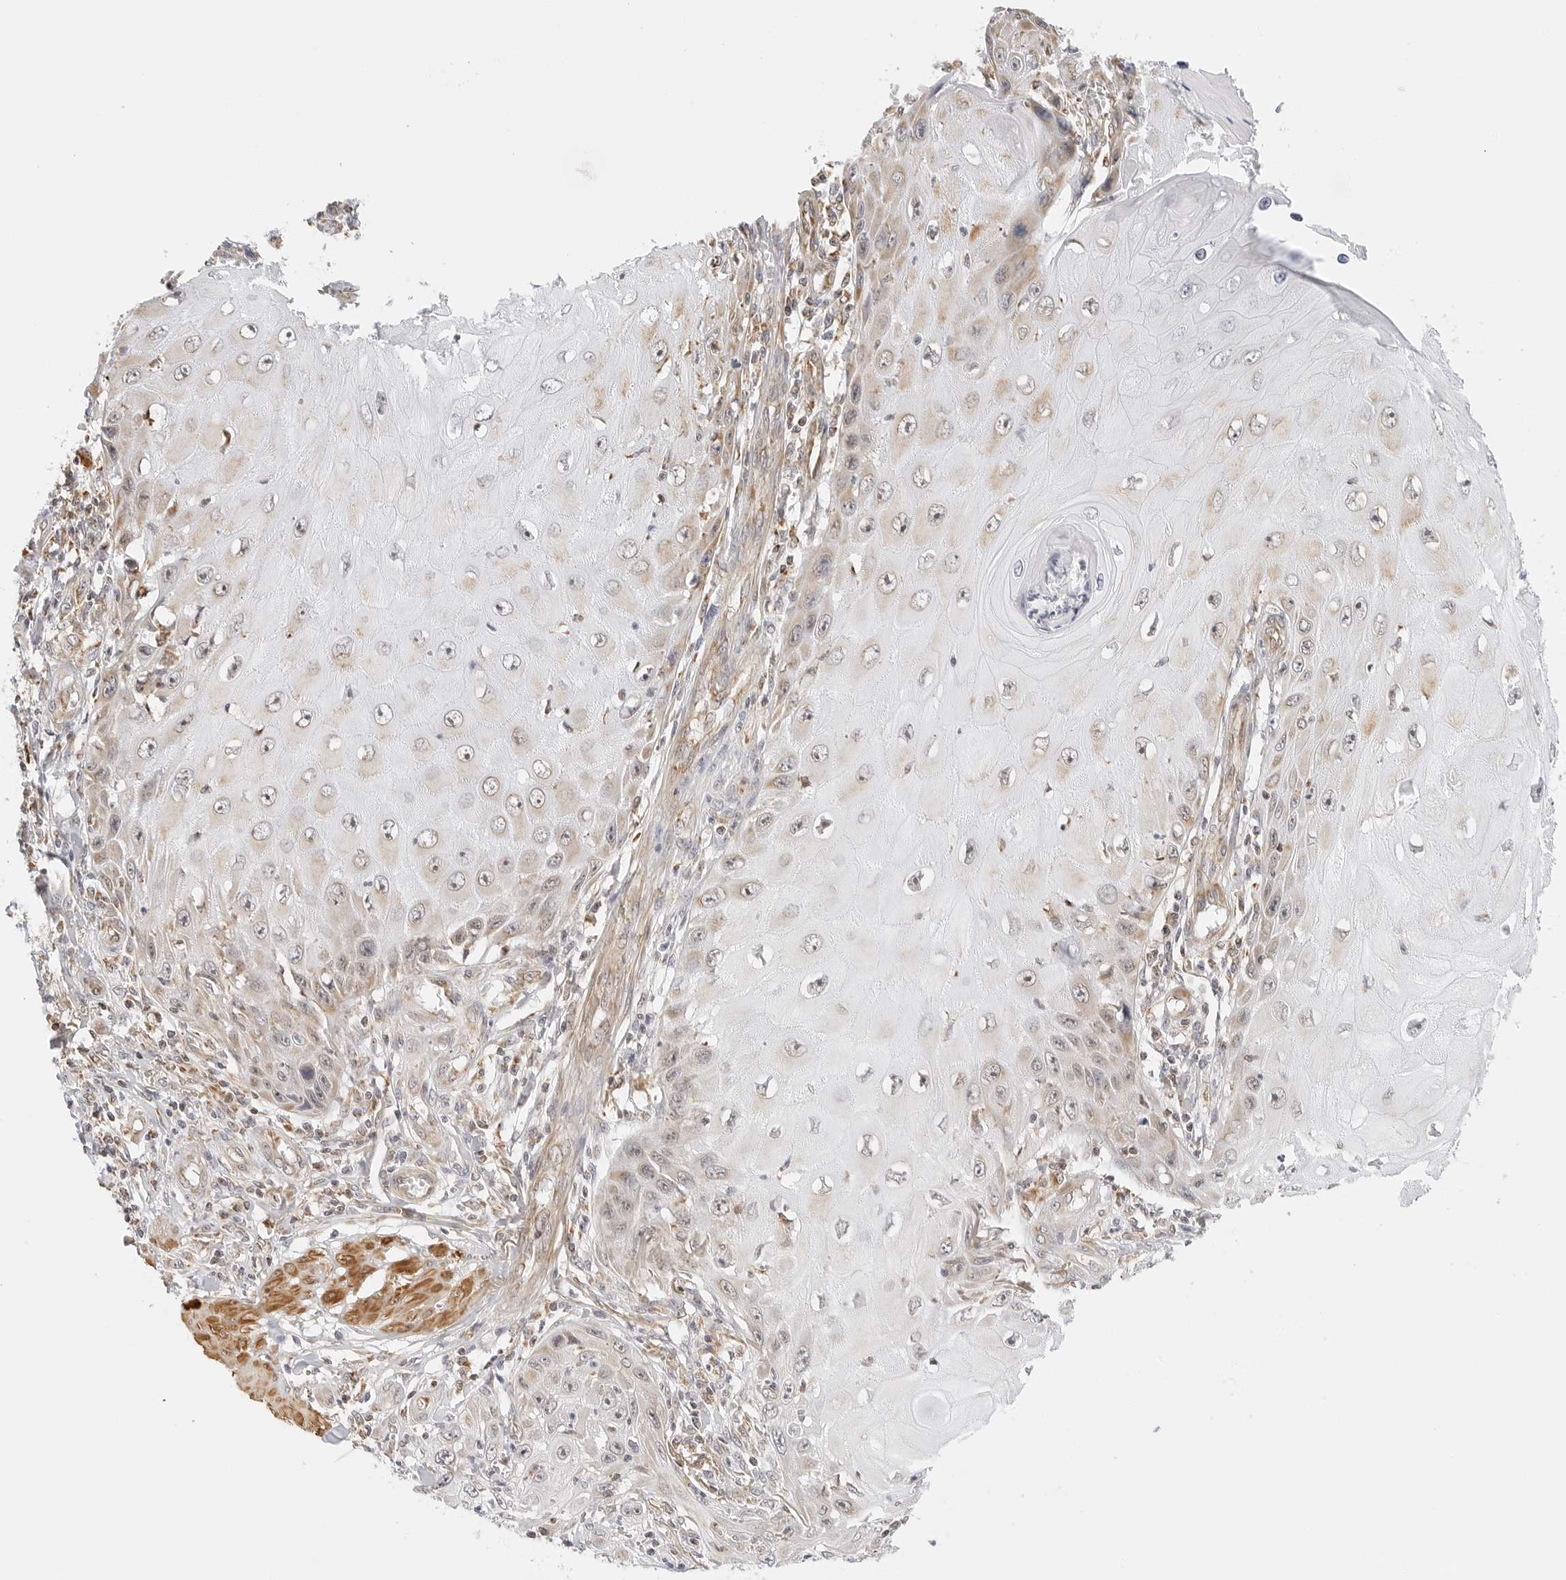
{"staining": {"intensity": "moderate", "quantity": "<25%", "location": "cytoplasmic/membranous"}, "tissue": "skin cancer", "cell_type": "Tumor cells", "image_type": "cancer", "snomed": [{"axis": "morphology", "description": "Squamous cell carcinoma, NOS"}, {"axis": "topography", "description": "Skin"}], "caption": "Squamous cell carcinoma (skin) was stained to show a protein in brown. There is low levels of moderate cytoplasmic/membranous expression in about <25% of tumor cells.", "gene": "GORAB", "patient": {"sex": "female", "age": 73}}